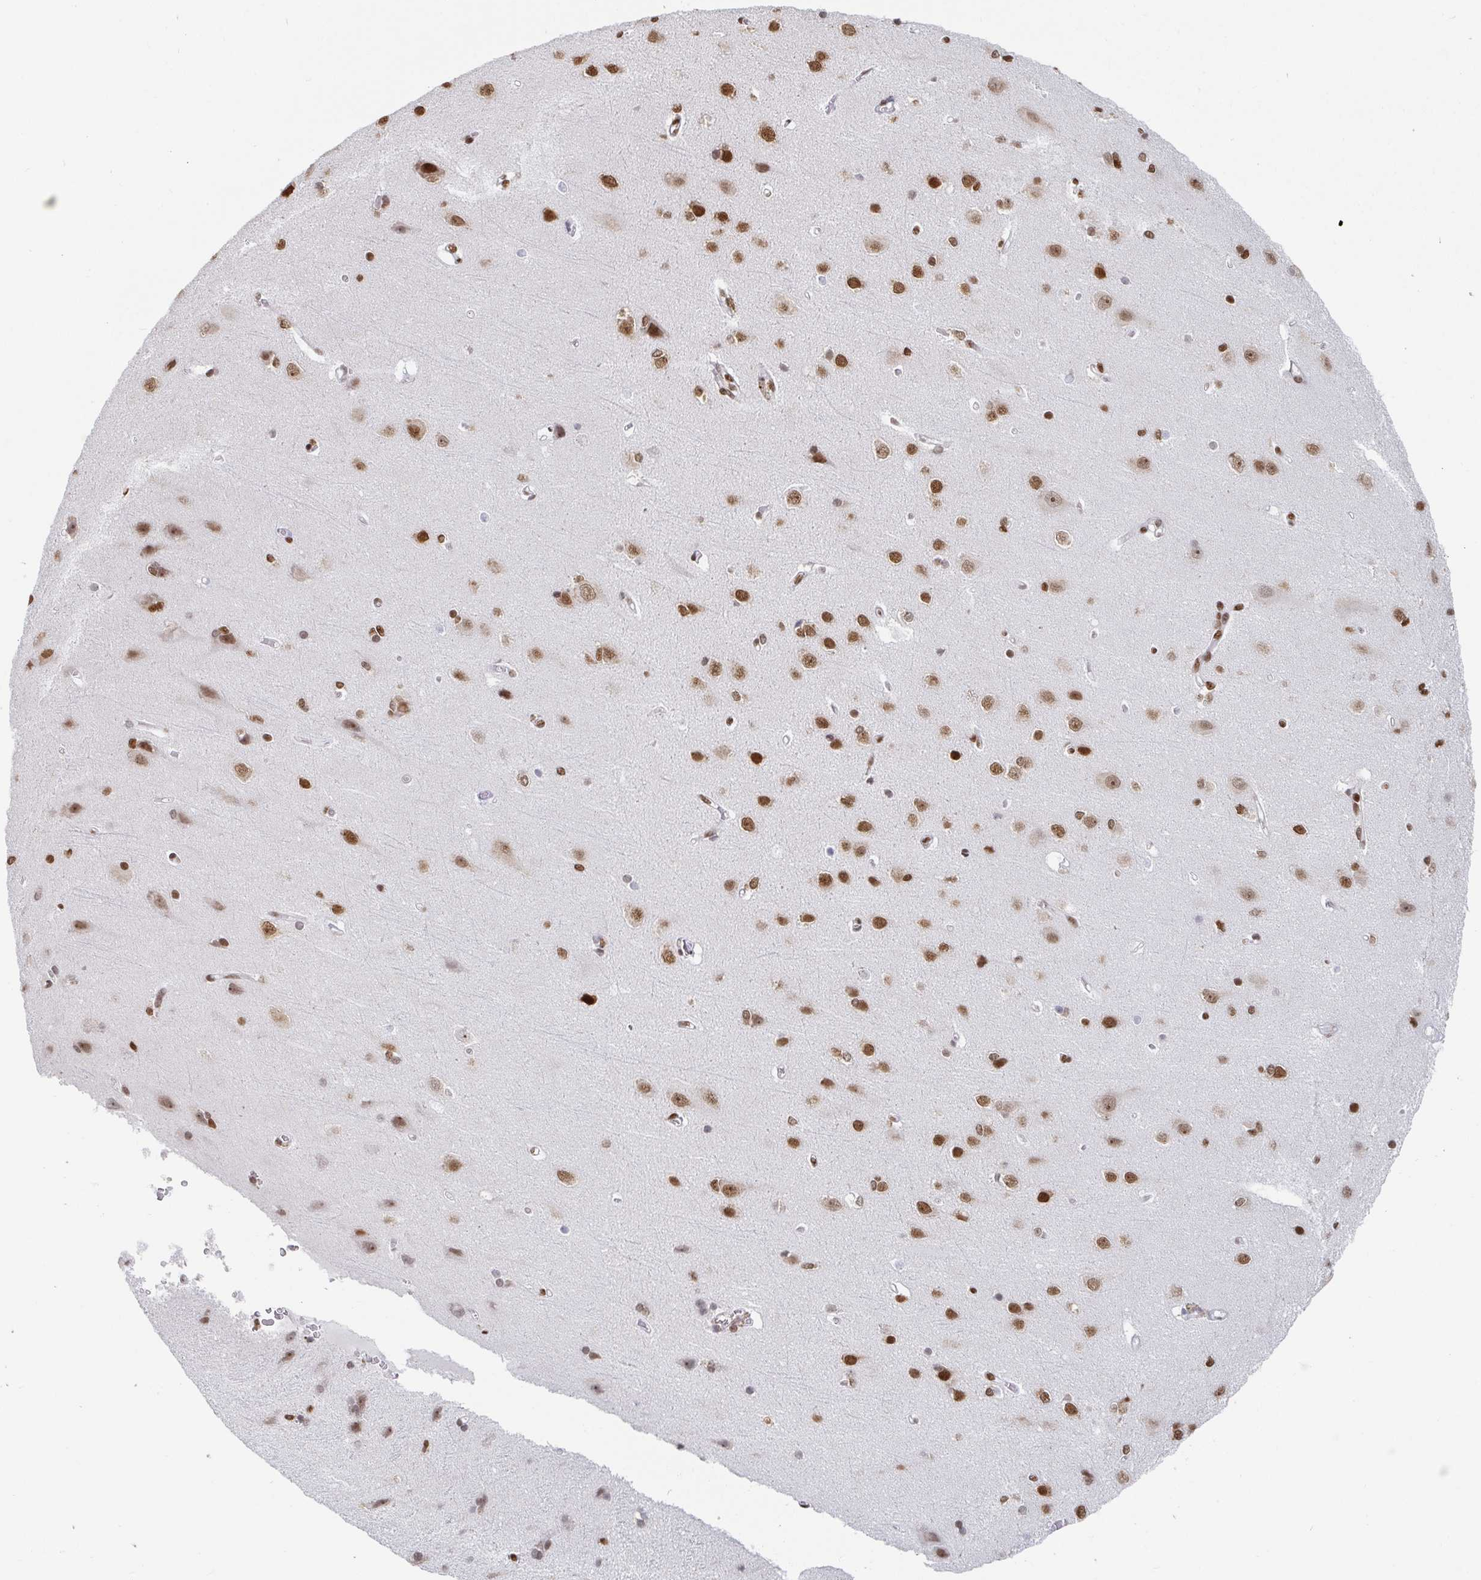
{"staining": {"intensity": "moderate", "quantity": "<25%", "location": "nuclear"}, "tissue": "cerebral cortex", "cell_type": "Endothelial cells", "image_type": "normal", "snomed": [{"axis": "morphology", "description": "Normal tissue, NOS"}, {"axis": "topography", "description": "Cerebral cortex"}], "caption": "This photomicrograph demonstrates immunohistochemistry staining of unremarkable human cerebral cortex, with low moderate nuclear expression in about <25% of endothelial cells.", "gene": "EWSR1", "patient": {"sex": "male", "age": 37}}